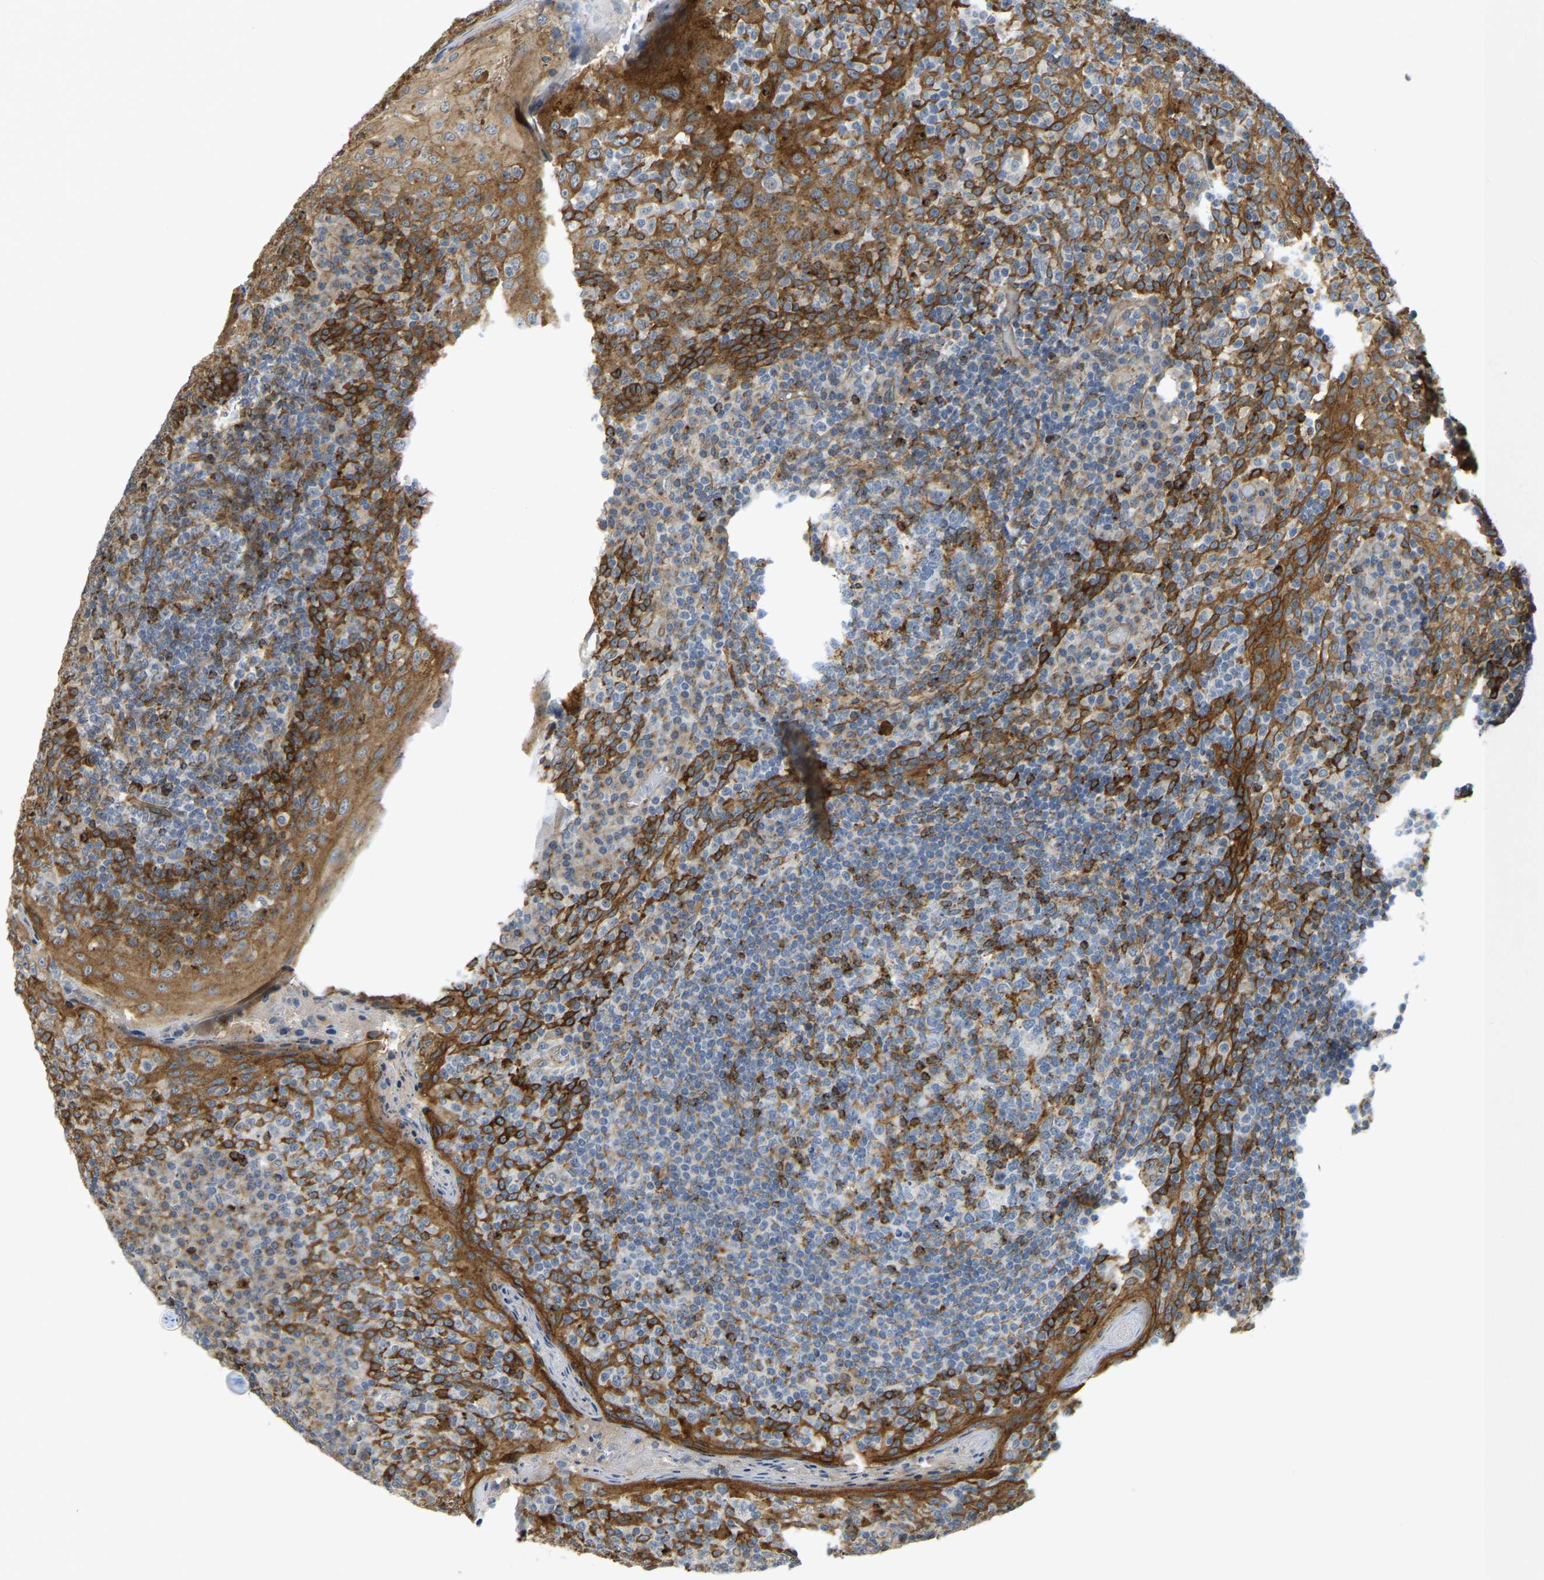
{"staining": {"intensity": "moderate", "quantity": "25%-75%", "location": "cytoplasmic/membranous"}, "tissue": "tonsil", "cell_type": "Germinal center cells", "image_type": "normal", "snomed": [{"axis": "morphology", "description": "Normal tissue, NOS"}, {"axis": "topography", "description": "Tonsil"}], "caption": "Immunohistochemistry (IHC) photomicrograph of unremarkable tonsil: tonsil stained using IHC displays medium levels of moderate protein expression localized specifically in the cytoplasmic/membranous of germinal center cells, appearing as a cytoplasmic/membranous brown color.", "gene": "KIAA1671", "patient": {"sex": "female", "age": 19}}